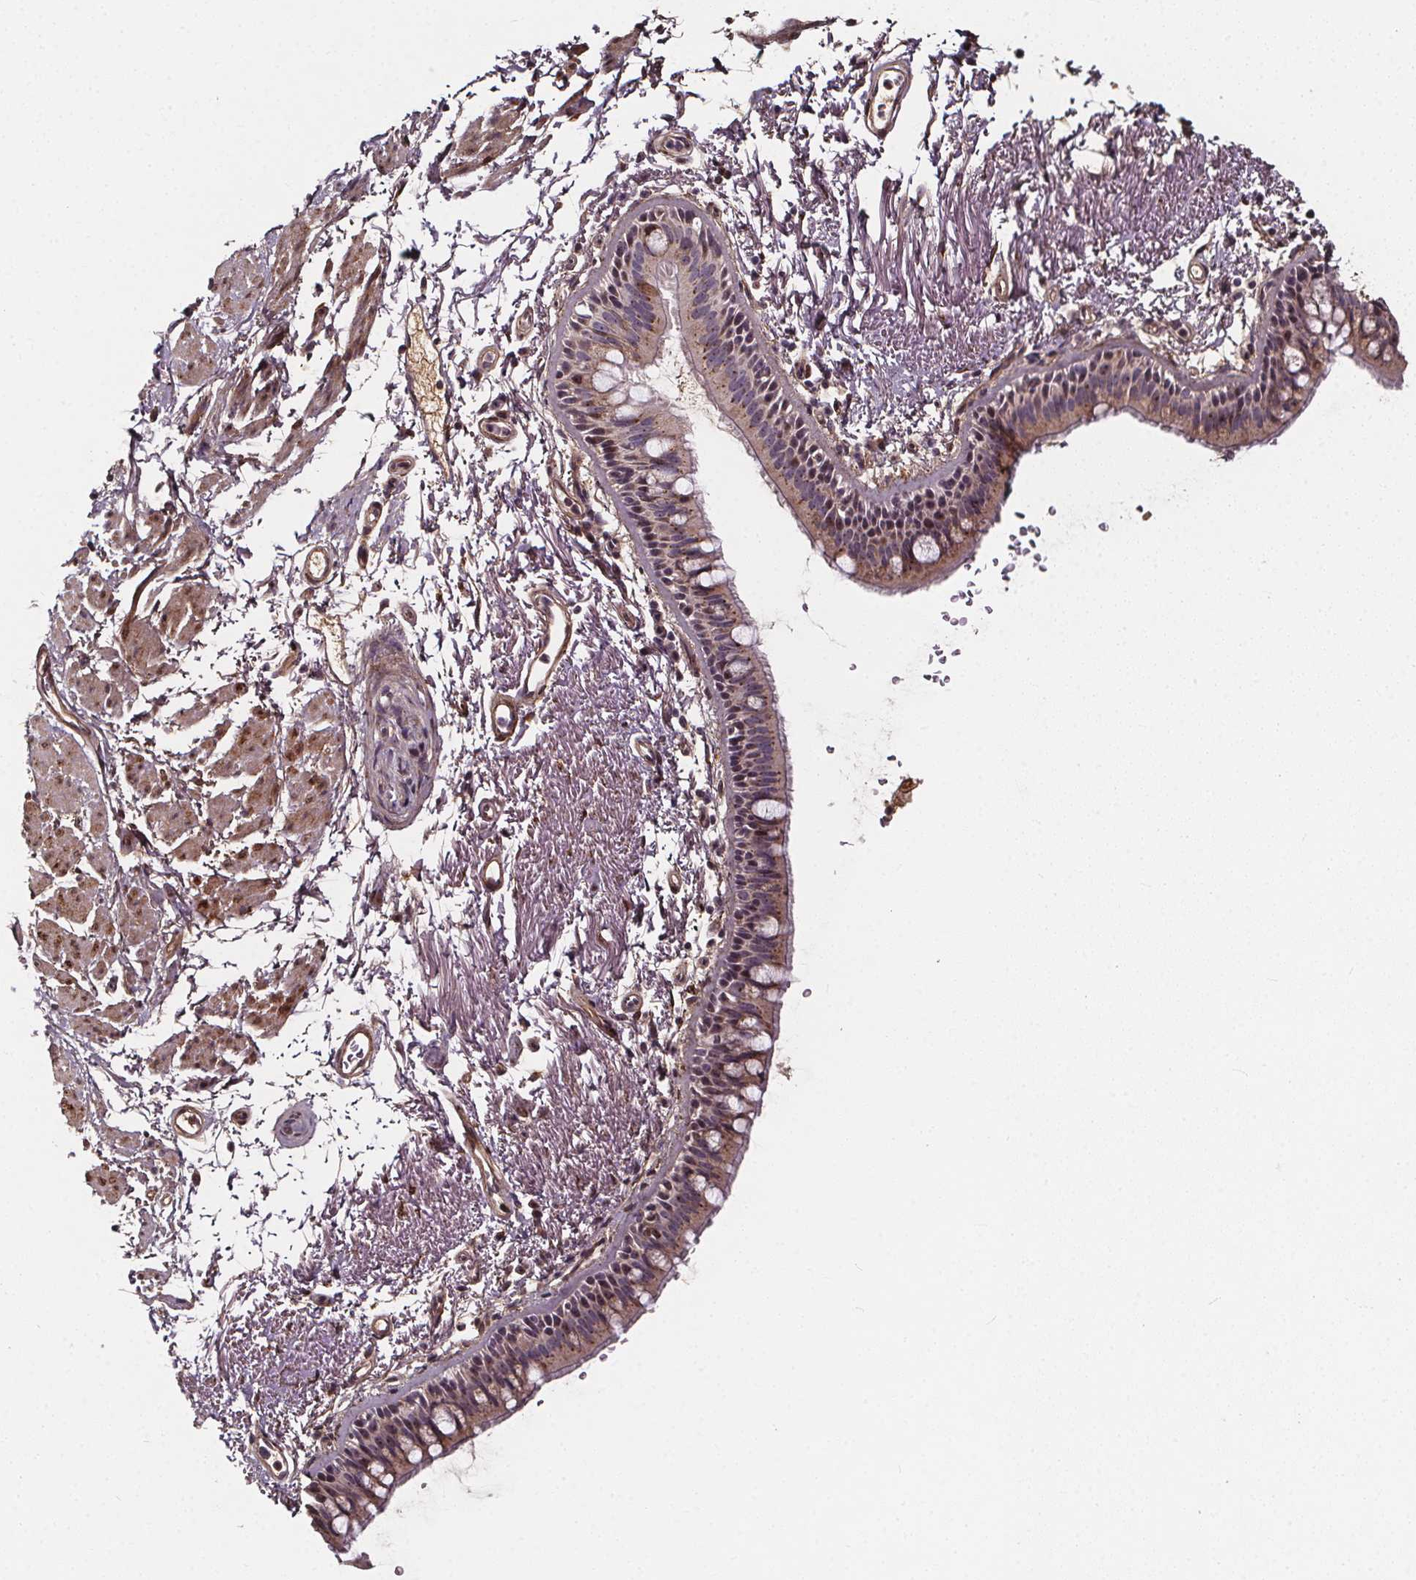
{"staining": {"intensity": "weak", "quantity": "25%-75%", "location": "cytoplasmic/membranous"}, "tissue": "bronchus", "cell_type": "Respiratory epithelial cells", "image_type": "normal", "snomed": [{"axis": "morphology", "description": "Normal tissue, NOS"}, {"axis": "topography", "description": "Lymph node"}, {"axis": "topography", "description": "Bronchus"}], "caption": "This is an image of immunohistochemistry (IHC) staining of benign bronchus, which shows weak staining in the cytoplasmic/membranous of respiratory epithelial cells.", "gene": "AEBP1", "patient": {"sex": "female", "age": 70}}